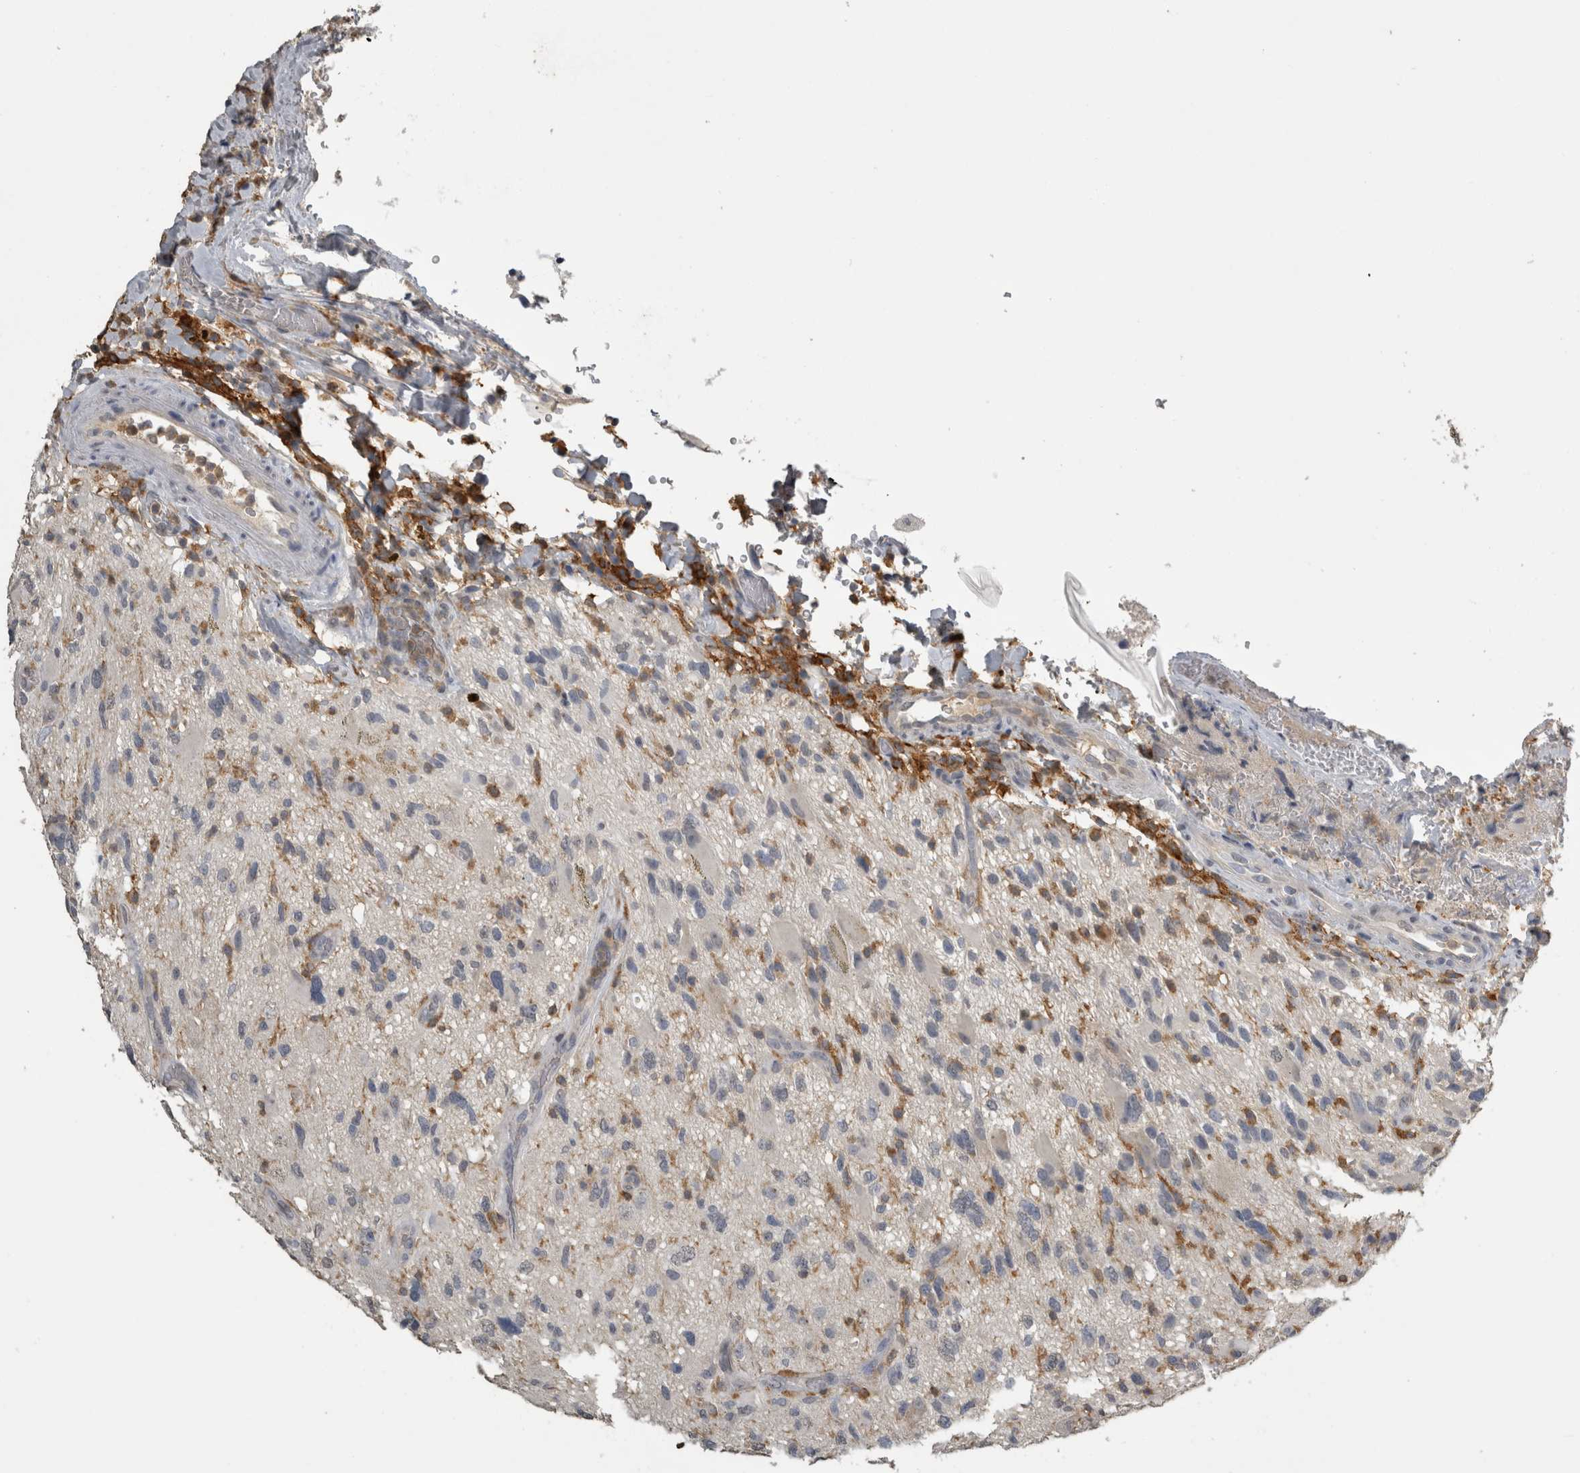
{"staining": {"intensity": "negative", "quantity": "none", "location": "none"}, "tissue": "glioma", "cell_type": "Tumor cells", "image_type": "cancer", "snomed": [{"axis": "morphology", "description": "Glioma, malignant, High grade"}, {"axis": "topography", "description": "Brain"}], "caption": "Immunohistochemical staining of human glioma shows no significant expression in tumor cells.", "gene": "PIK3AP1", "patient": {"sex": "male", "age": 33}}